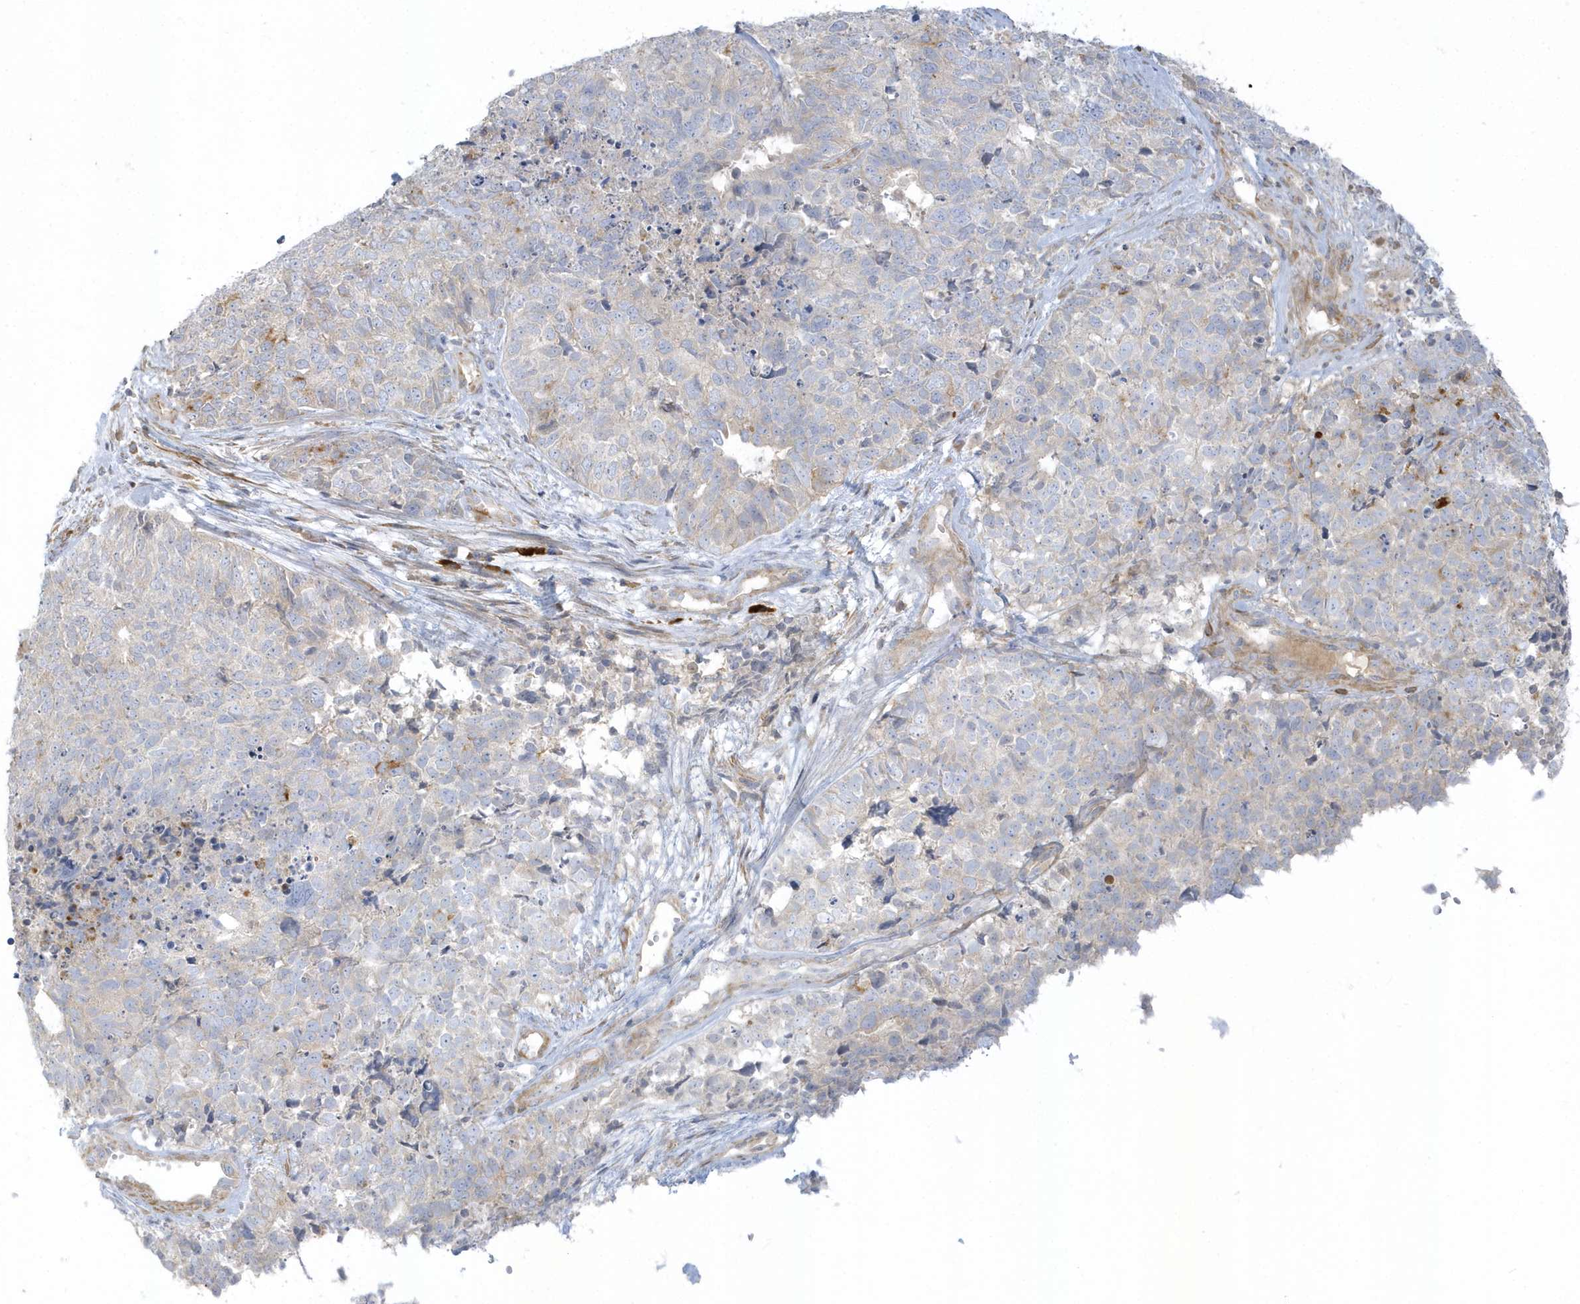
{"staining": {"intensity": "negative", "quantity": "none", "location": "none"}, "tissue": "cervical cancer", "cell_type": "Tumor cells", "image_type": "cancer", "snomed": [{"axis": "morphology", "description": "Squamous cell carcinoma, NOS"}, {"axis": "topography", "description": "Cervix"}], "caption": "There is no significant staining in tumor cells of cervical cancer (squamous cell carcinoma).", "gene": "THADA", "patient": {"sex": "female", "age": 63}}